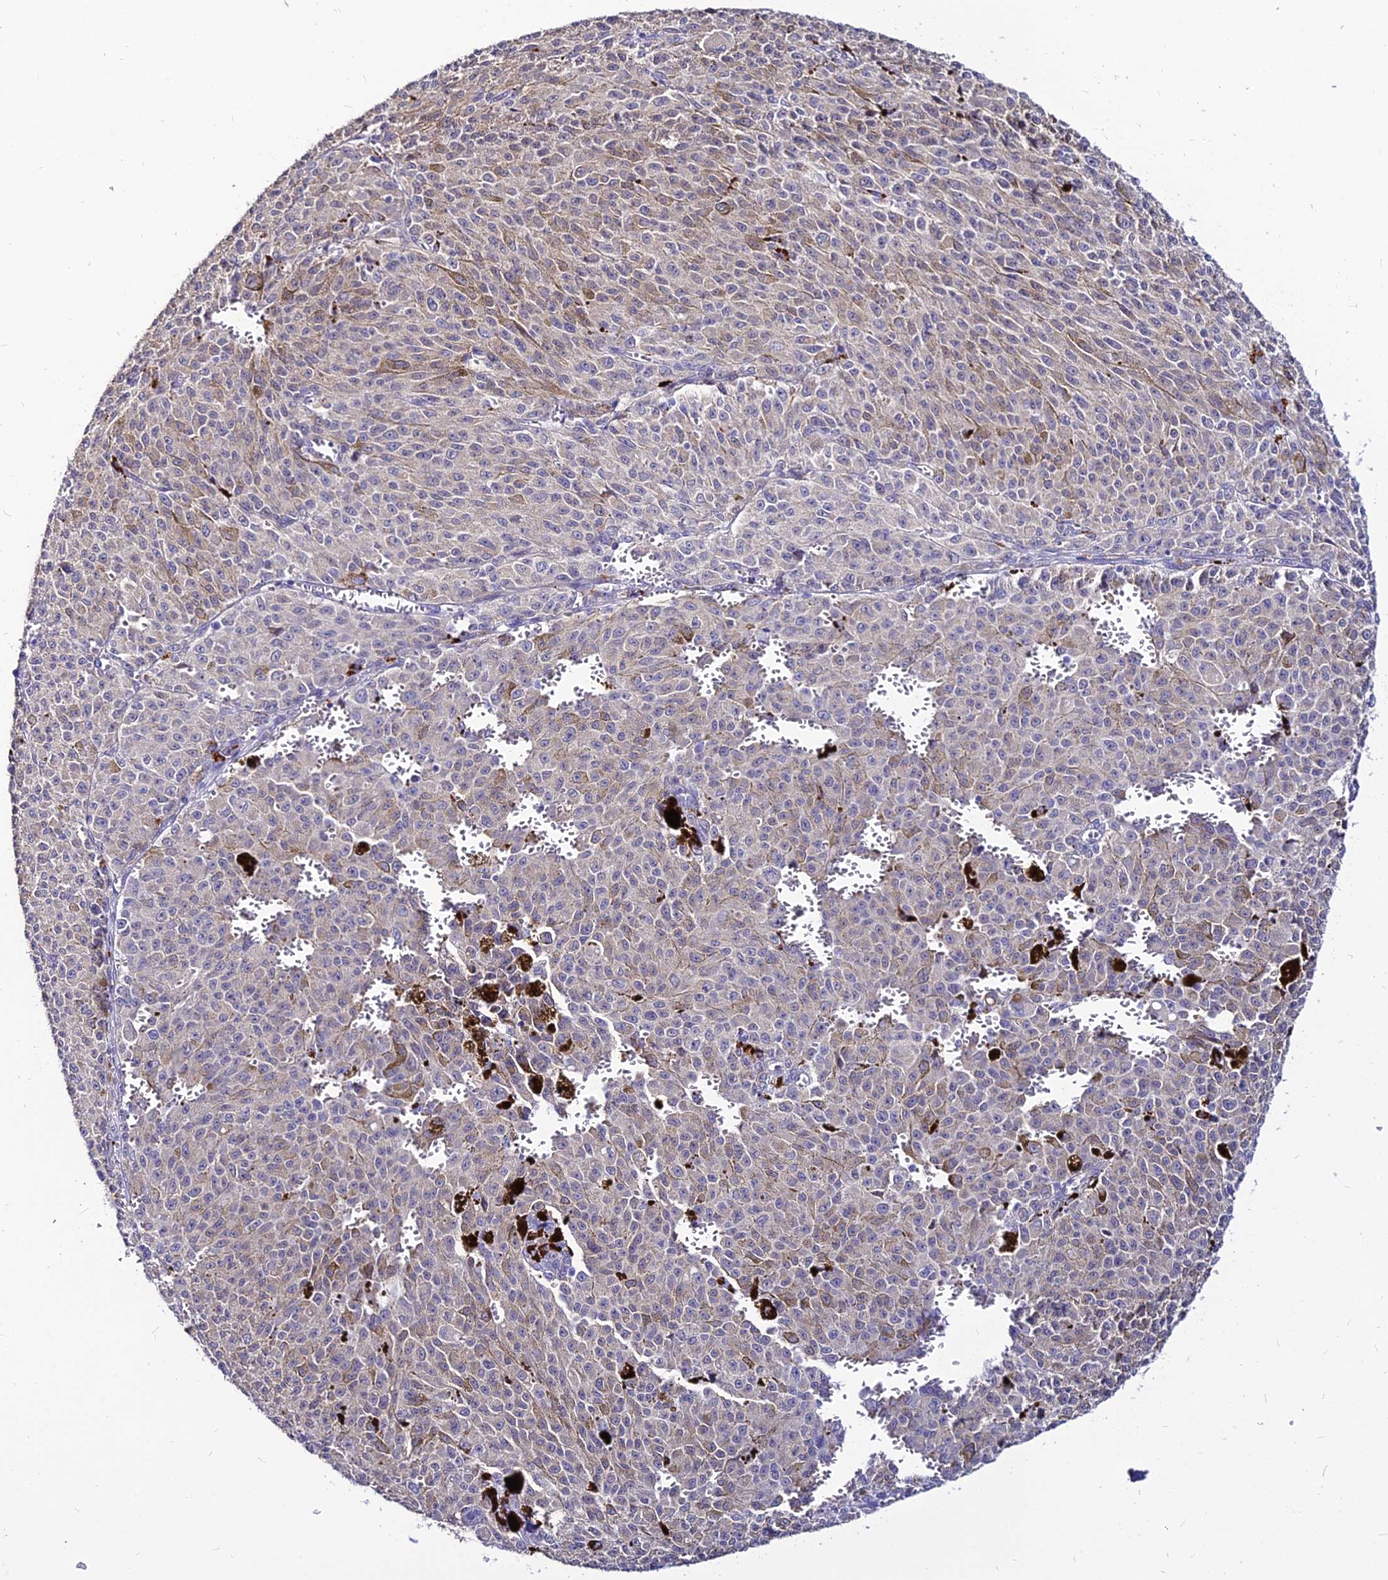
{"staining": {"intensity": "weak", "quantity": "<25%", "location": "cytoplasmic/membranous"}, "tissue": "melanoma", "cell_type": "Tumor cells", "image_type": "cancer", "snomed": [{"axis": "morphology", "description": "Malignant melanoma, NOS"}, {"axis": "topography", "description": "Skin"}], "caption": "IHC histopathology image of neoplastic tissue: human malignant melanoma stained with DAB (3,3'-diaminobenzidine) displays no significant protein positivity in tumor cells. (DAB (3,3'-diaminobenzidine) IHC, high magnification).", "gene": "CZIB", "patient": {"sex": "female", "age": 52}}